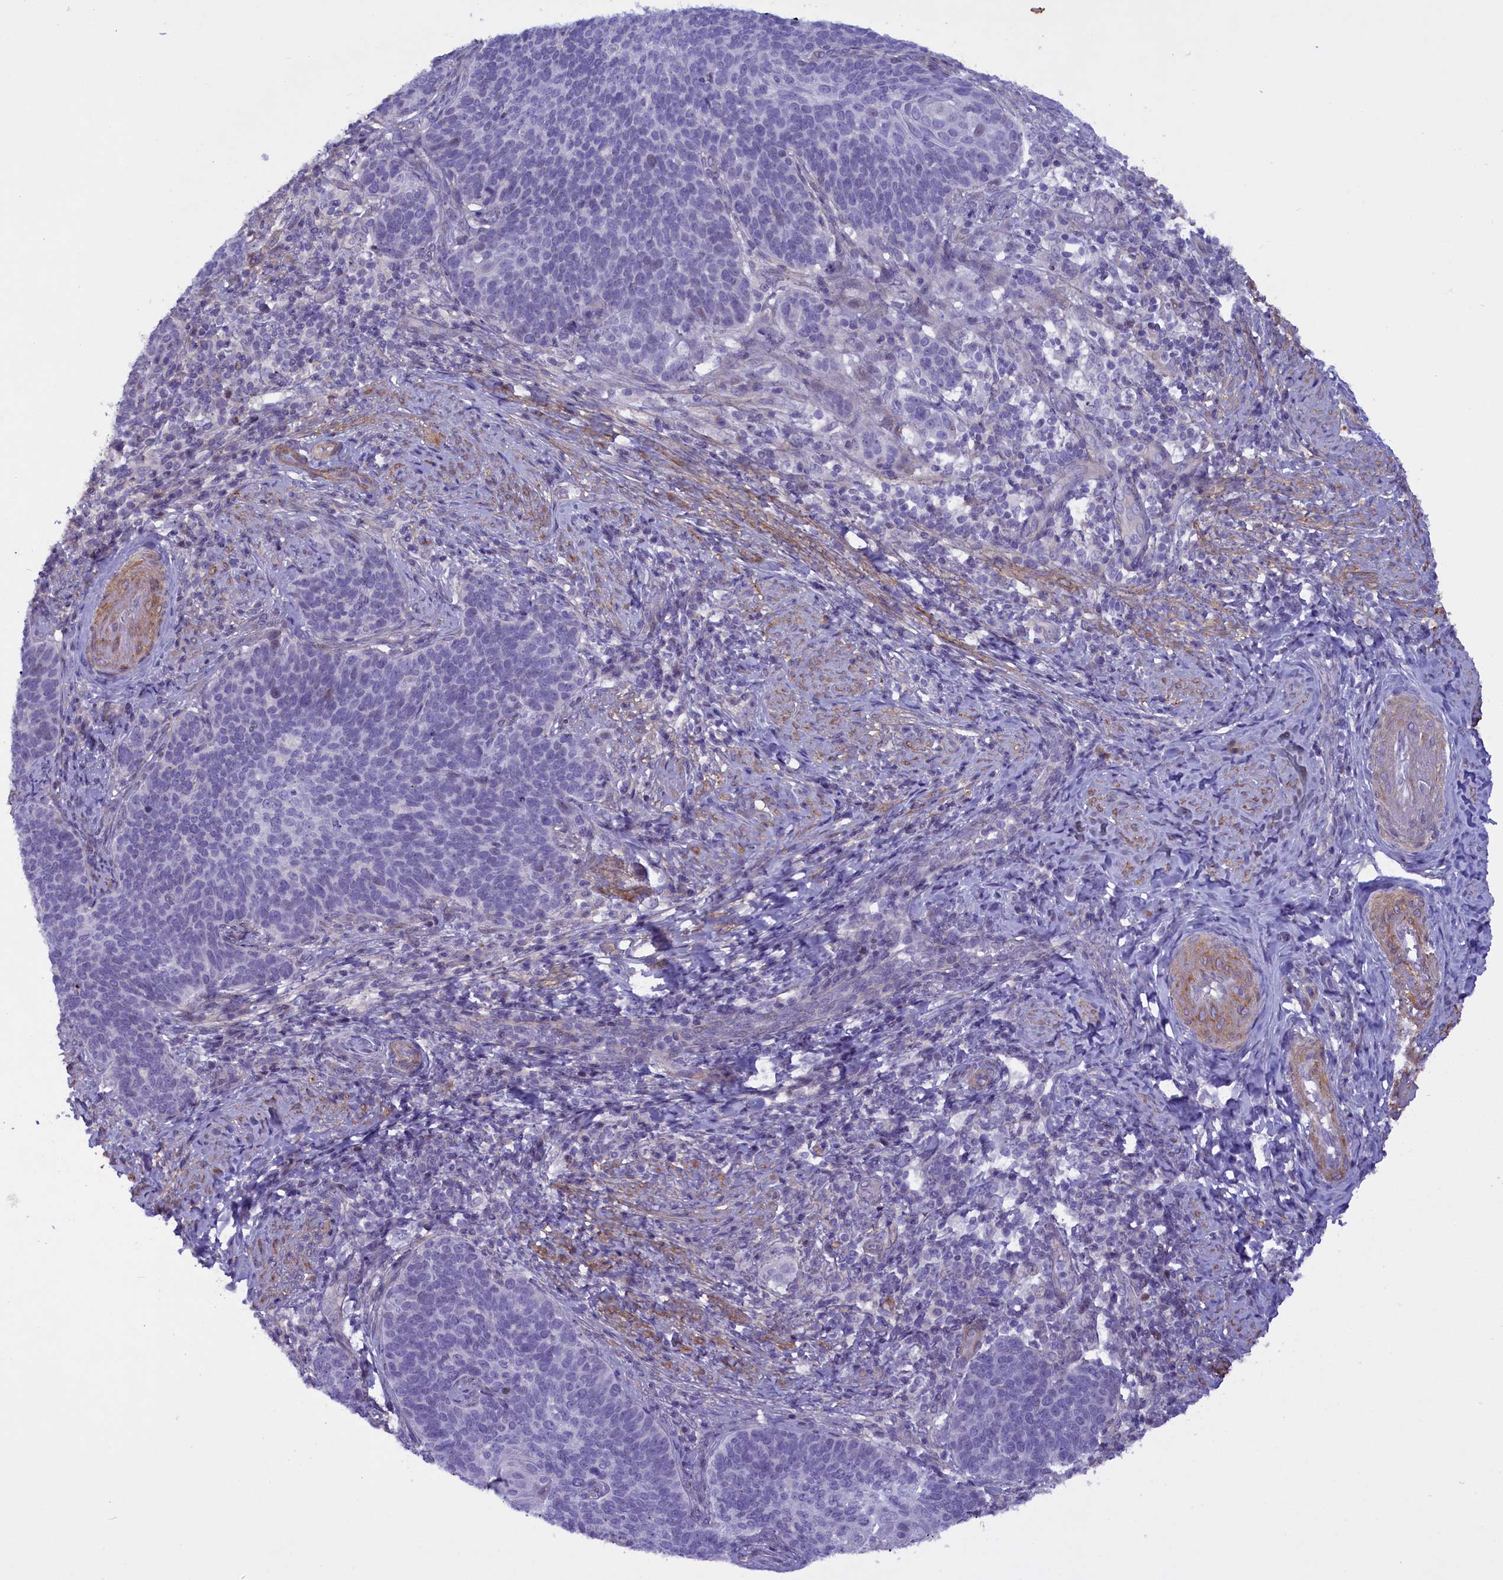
{"staining": {"intensity": "negative", "quantity": "none", "location": "none"}, "tissue": "cervical cancer", "cell_type": "Tumor cells", "image_type": "cancer", "snomed": [{"axis": "morphology", "description": "Normal tissue, NOS"}, {"axis": "morphology", "description": "Squamous cell carcinoma, NOS"}, {"axis": "topography", "description": "Cervix"}], "caption": "Tumor cells are negative for brown protein staining in cervical cancer.", "gene": "MAN2C1", "patient": {"sex": "female", "age": 39}}